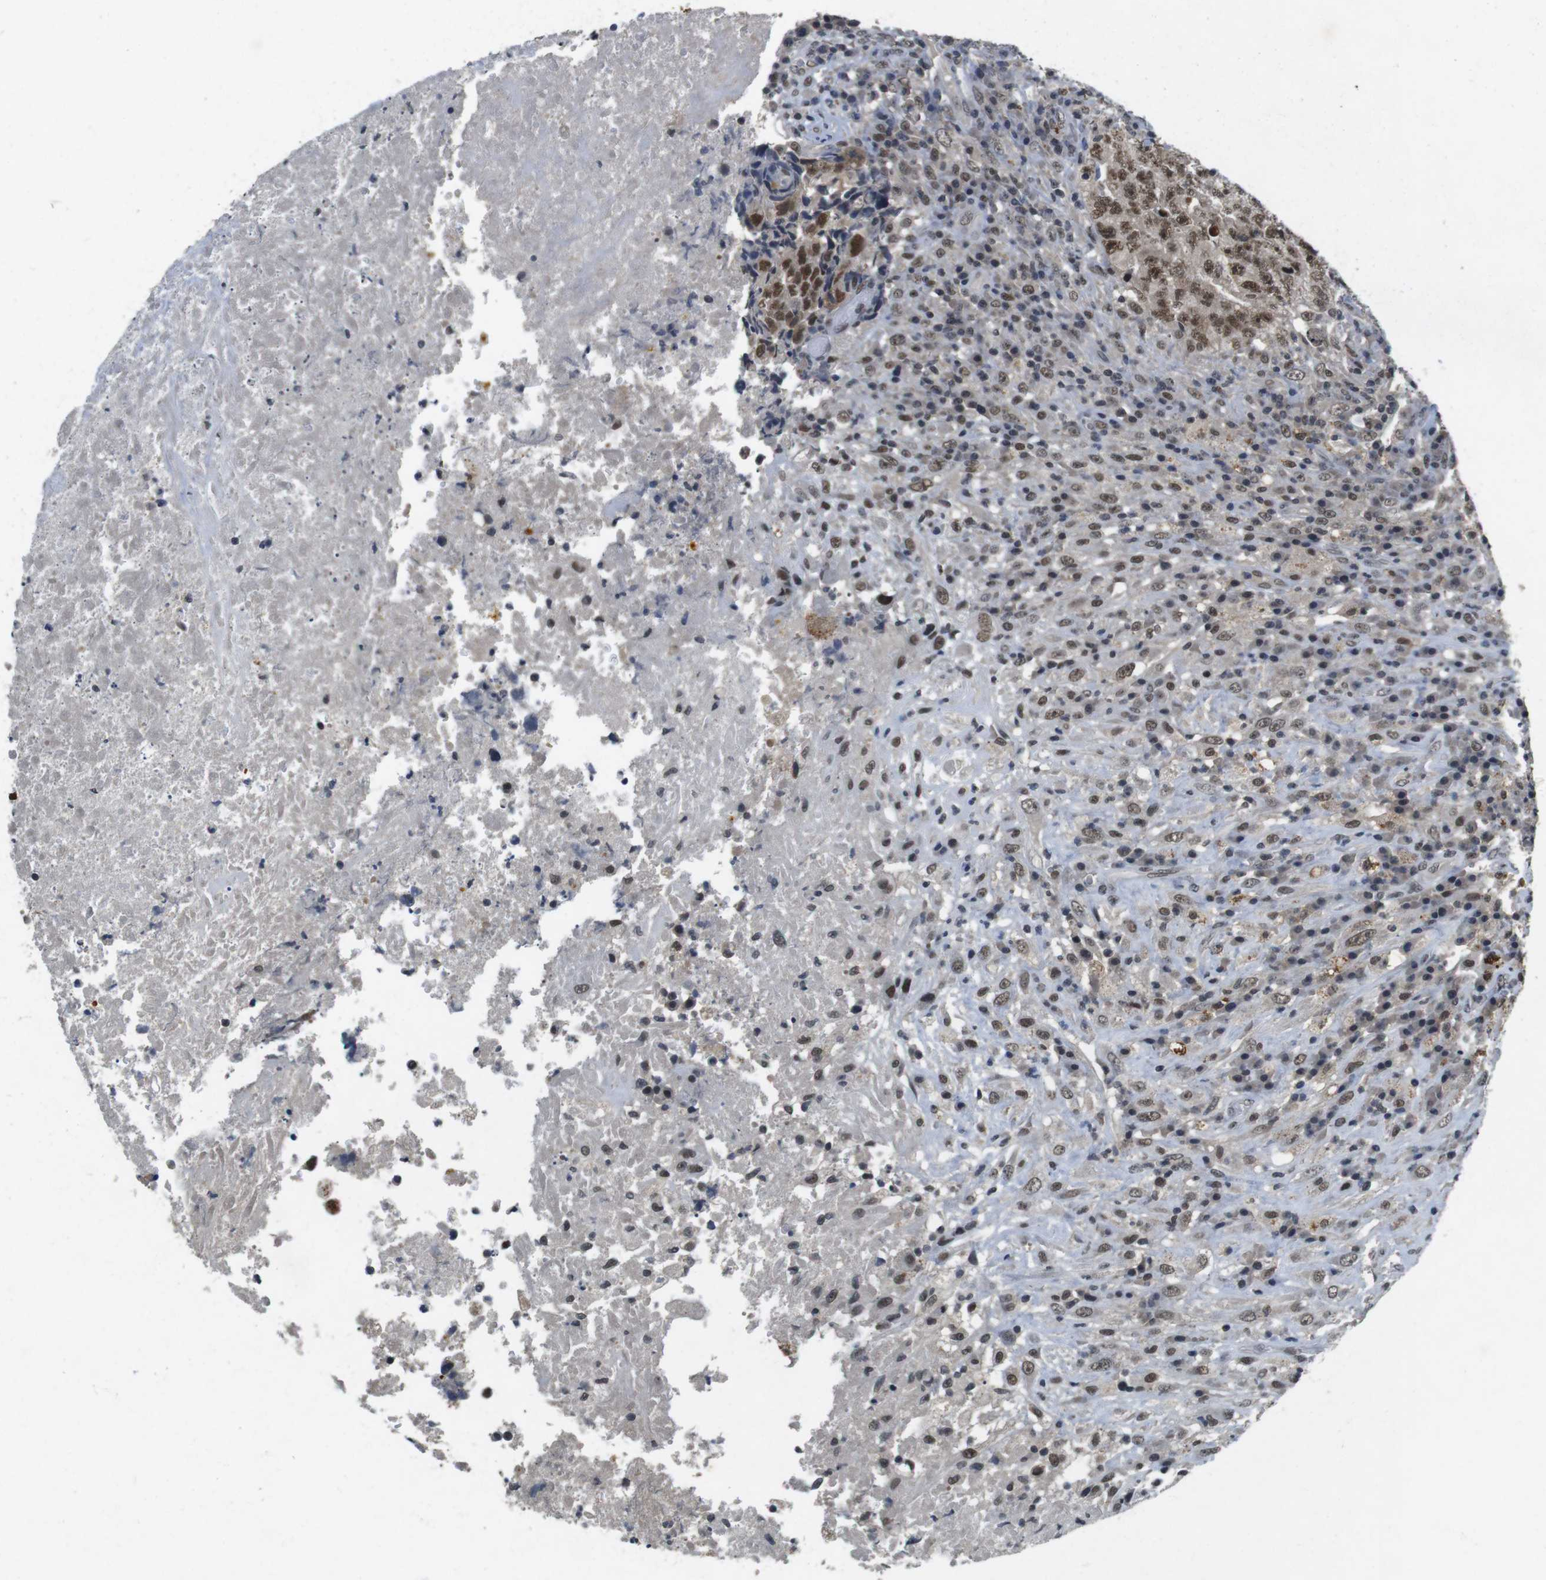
{"staining": {"intensity": "moderate", "quantity": ">75%", "location": "cytoplasmic/membranous,nuclear"}, "tissue": "testis cancer", "cell_type": "Tumor cells", "image_type": "cancer", "snomed": [{"axis": "morphology", "description": "Necrosis, NOS"}, {"axis": "morphology", "description": "Carcinoma, Embryonal, NOS"}, {"axis": "topography", "description": "Testis"}], "caption": "Testis cancer (embryonal carcinoma) was stained to show a protein in brown. There is medium levels of moderate cytoplasmic/membranous and nuclear staining in approximately >75% of tumor cells.", "gene": "USP7", "patient": {"sex": "male", "age": 19}}